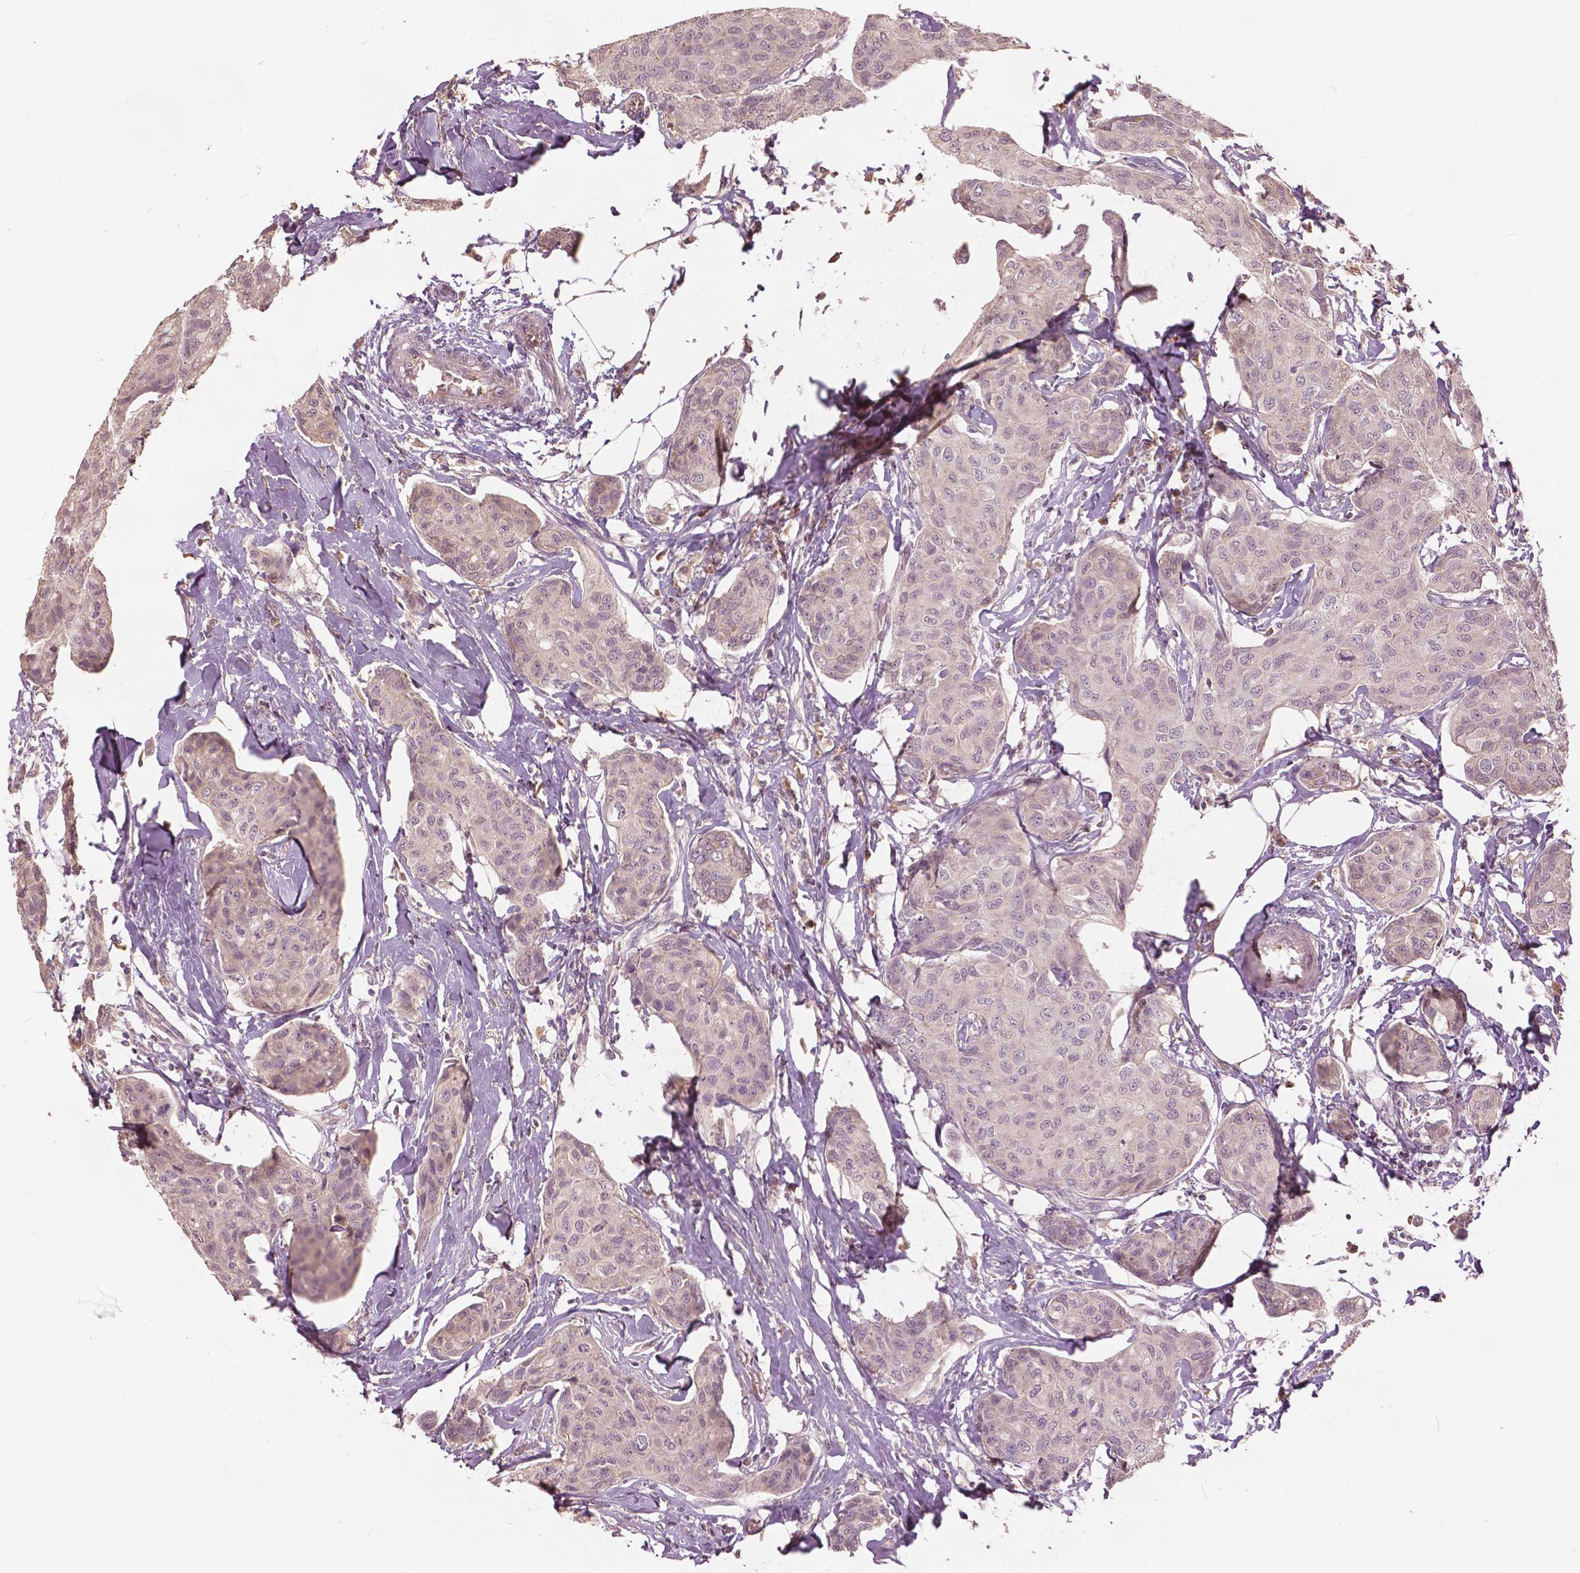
{"staining": {"intensity": "weak", "quantity": "<25%", "location": "nuclear"}, "tissue": "breast cancer", "cell_type": "Tumor cells", "image_type": "cancer", "snomed": [{"axis": "morphology", "description": "Duct carcinoma"}, {"axis": "topography", "description": "Breast"}], "caption": "The photomicrograph exhibits no staining of tumor cells in breast cancer. (IHC, brightfield microscopy, high magnification).", "gene": "ANGPTL4", "patient": {"sex": "female", "age": 80}}